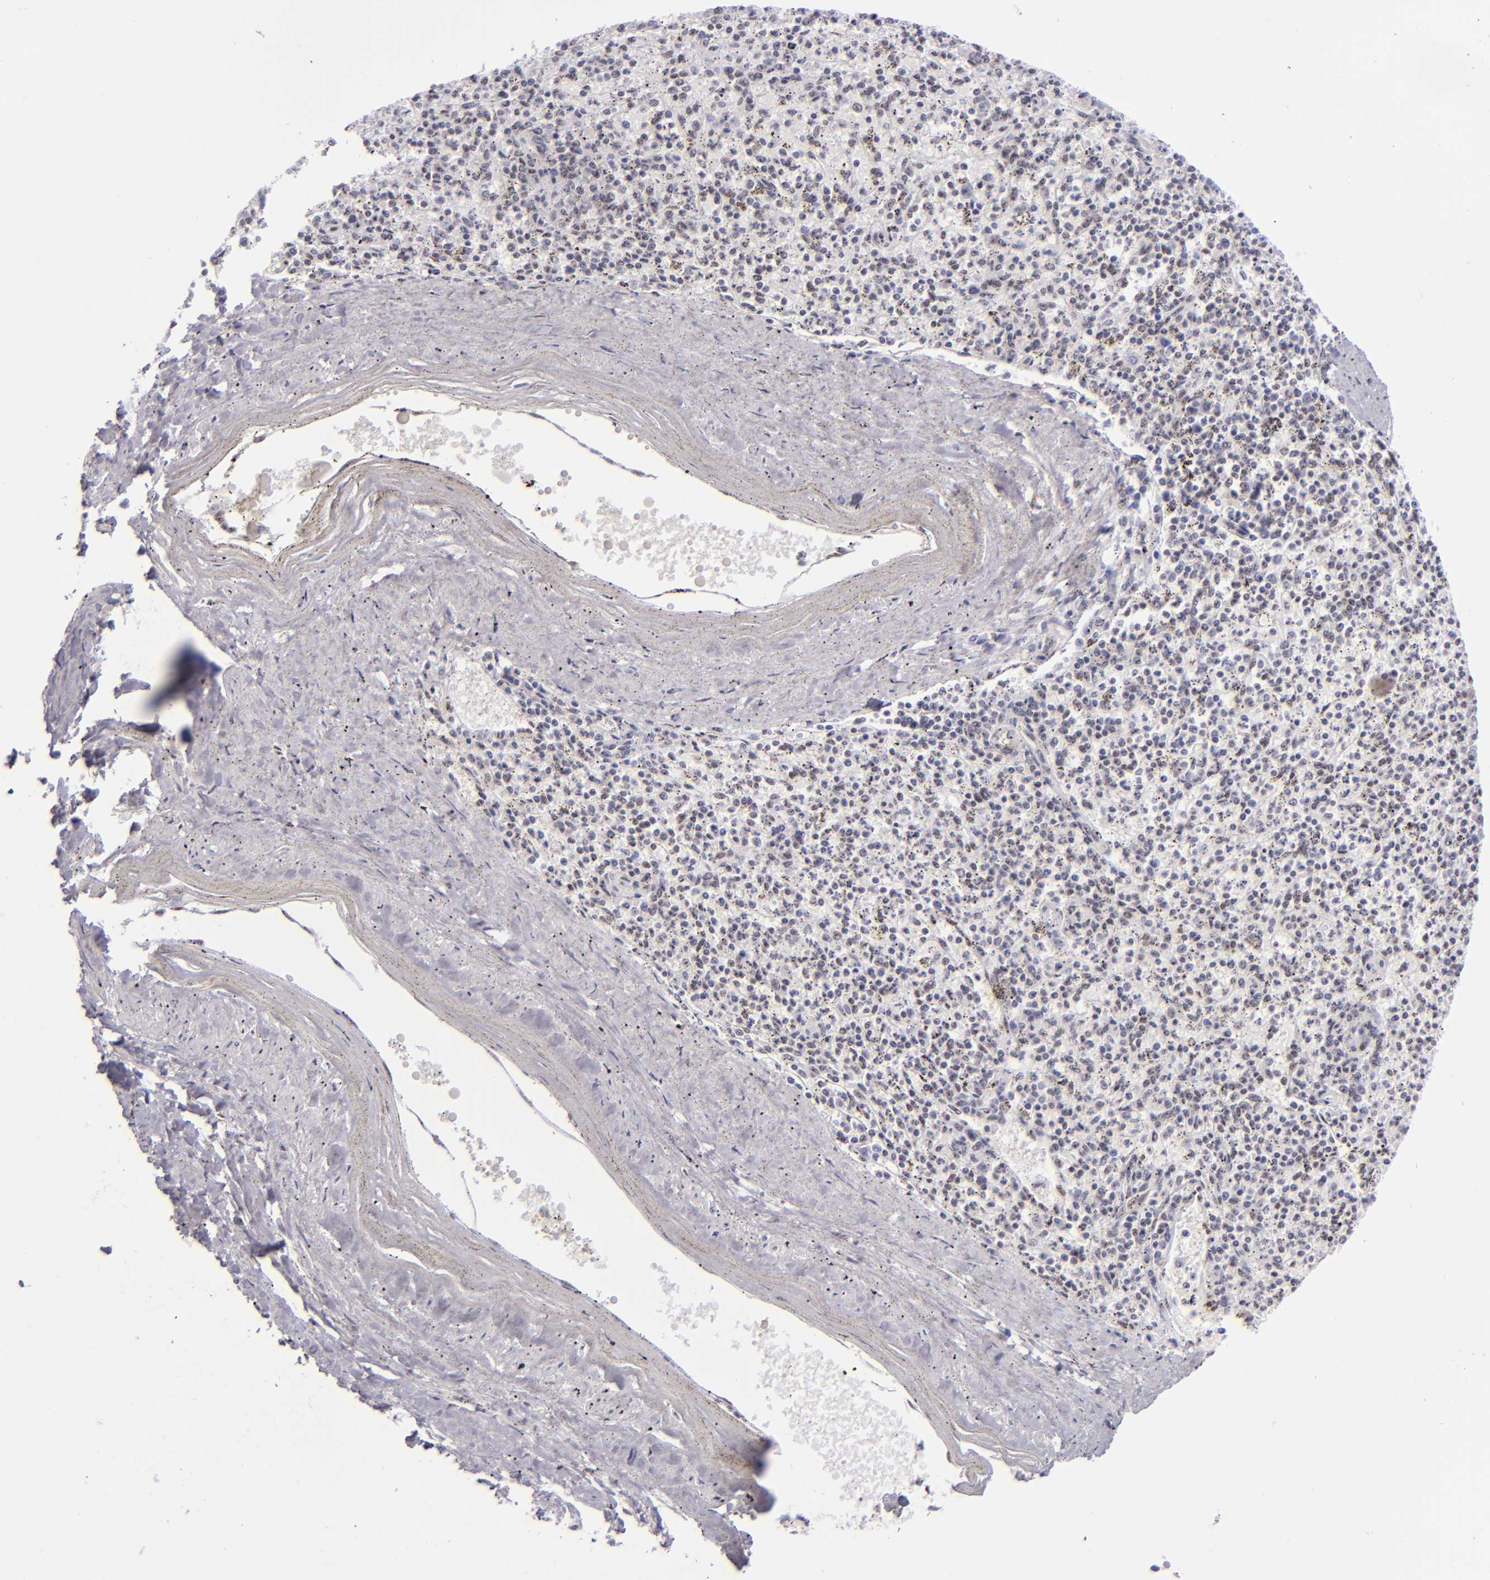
{"staining": {"intensity": "strong", "quantity": ">75%", "location": "nuclear"}, "tissue": "spleen", "cell_type": "Cells in red pulp", "image_type": "normal", "snomed": [{"axis": "morphology", "description": "Normal tissue, NOS"}, {"axis": "topography", "description": "Spleen"}], "caption": "Immunohistochemical staining of benign human spleen displays strong nuclear protein positivity in approximately >75% of cells in red pulp. (DAB IHC, brown staining for protein, blue staining for nuclei).", "gene": "TOP3A", "patient": {"sex": "male", "age": 72}}